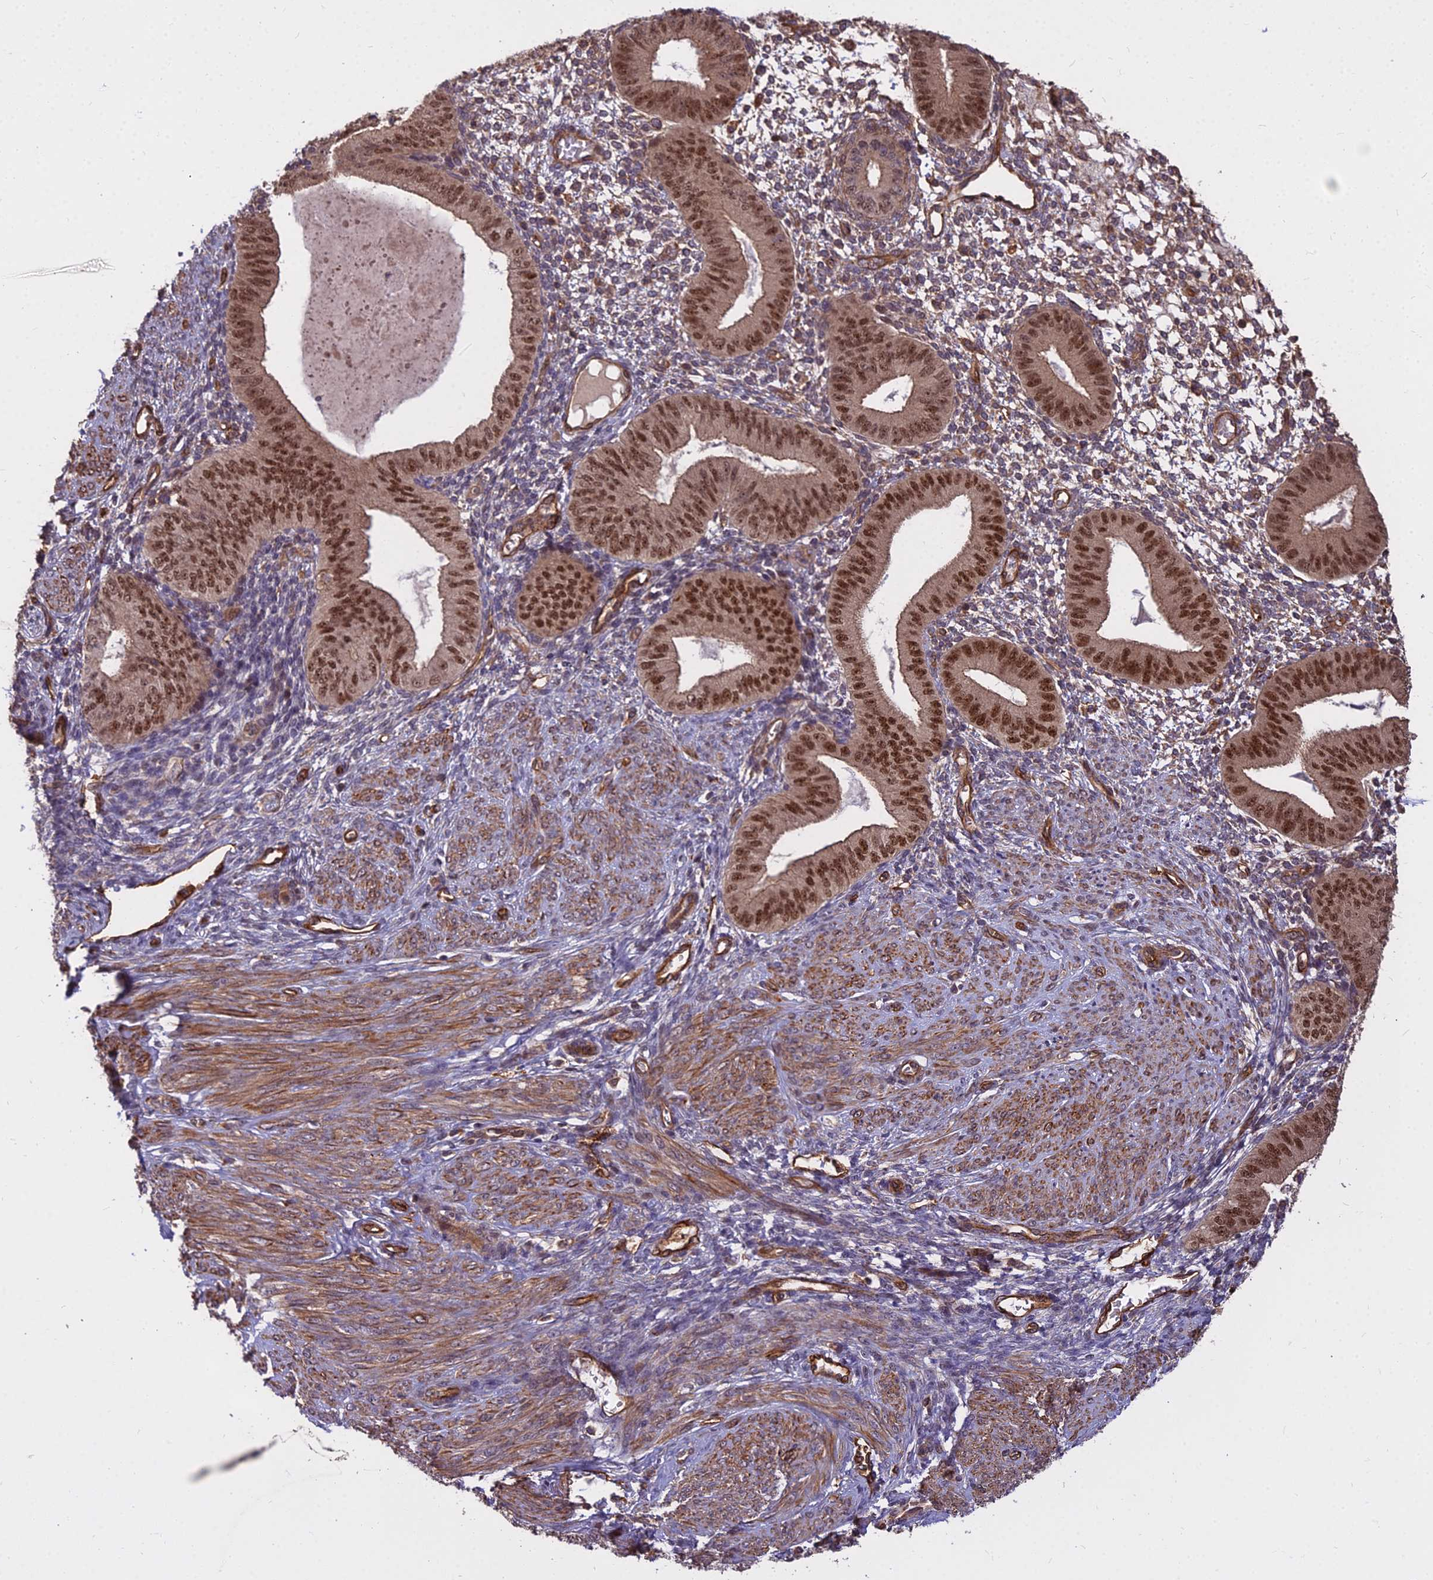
{"staining": {"intensity": "weak", "quantity": "<25%", "location": "cytoplasmic/membranous"}, "tissue": "endometrium", "cell_type": "Cells in endometrial stroma", "image_type": "normal", "snomed": [{"axis": "morphology", "description": "Normal tissue, NOS"}, {"axis": "topography", "description": "Endometrium"}], "caption": "A high-resolution micrograph shows IHC staining of unremarkable endometrium, which demonstrates no significant staining in cells in endometrial stroma.", "gene": "TCEA3", "patient": {"sex": "female", "age": 49}}